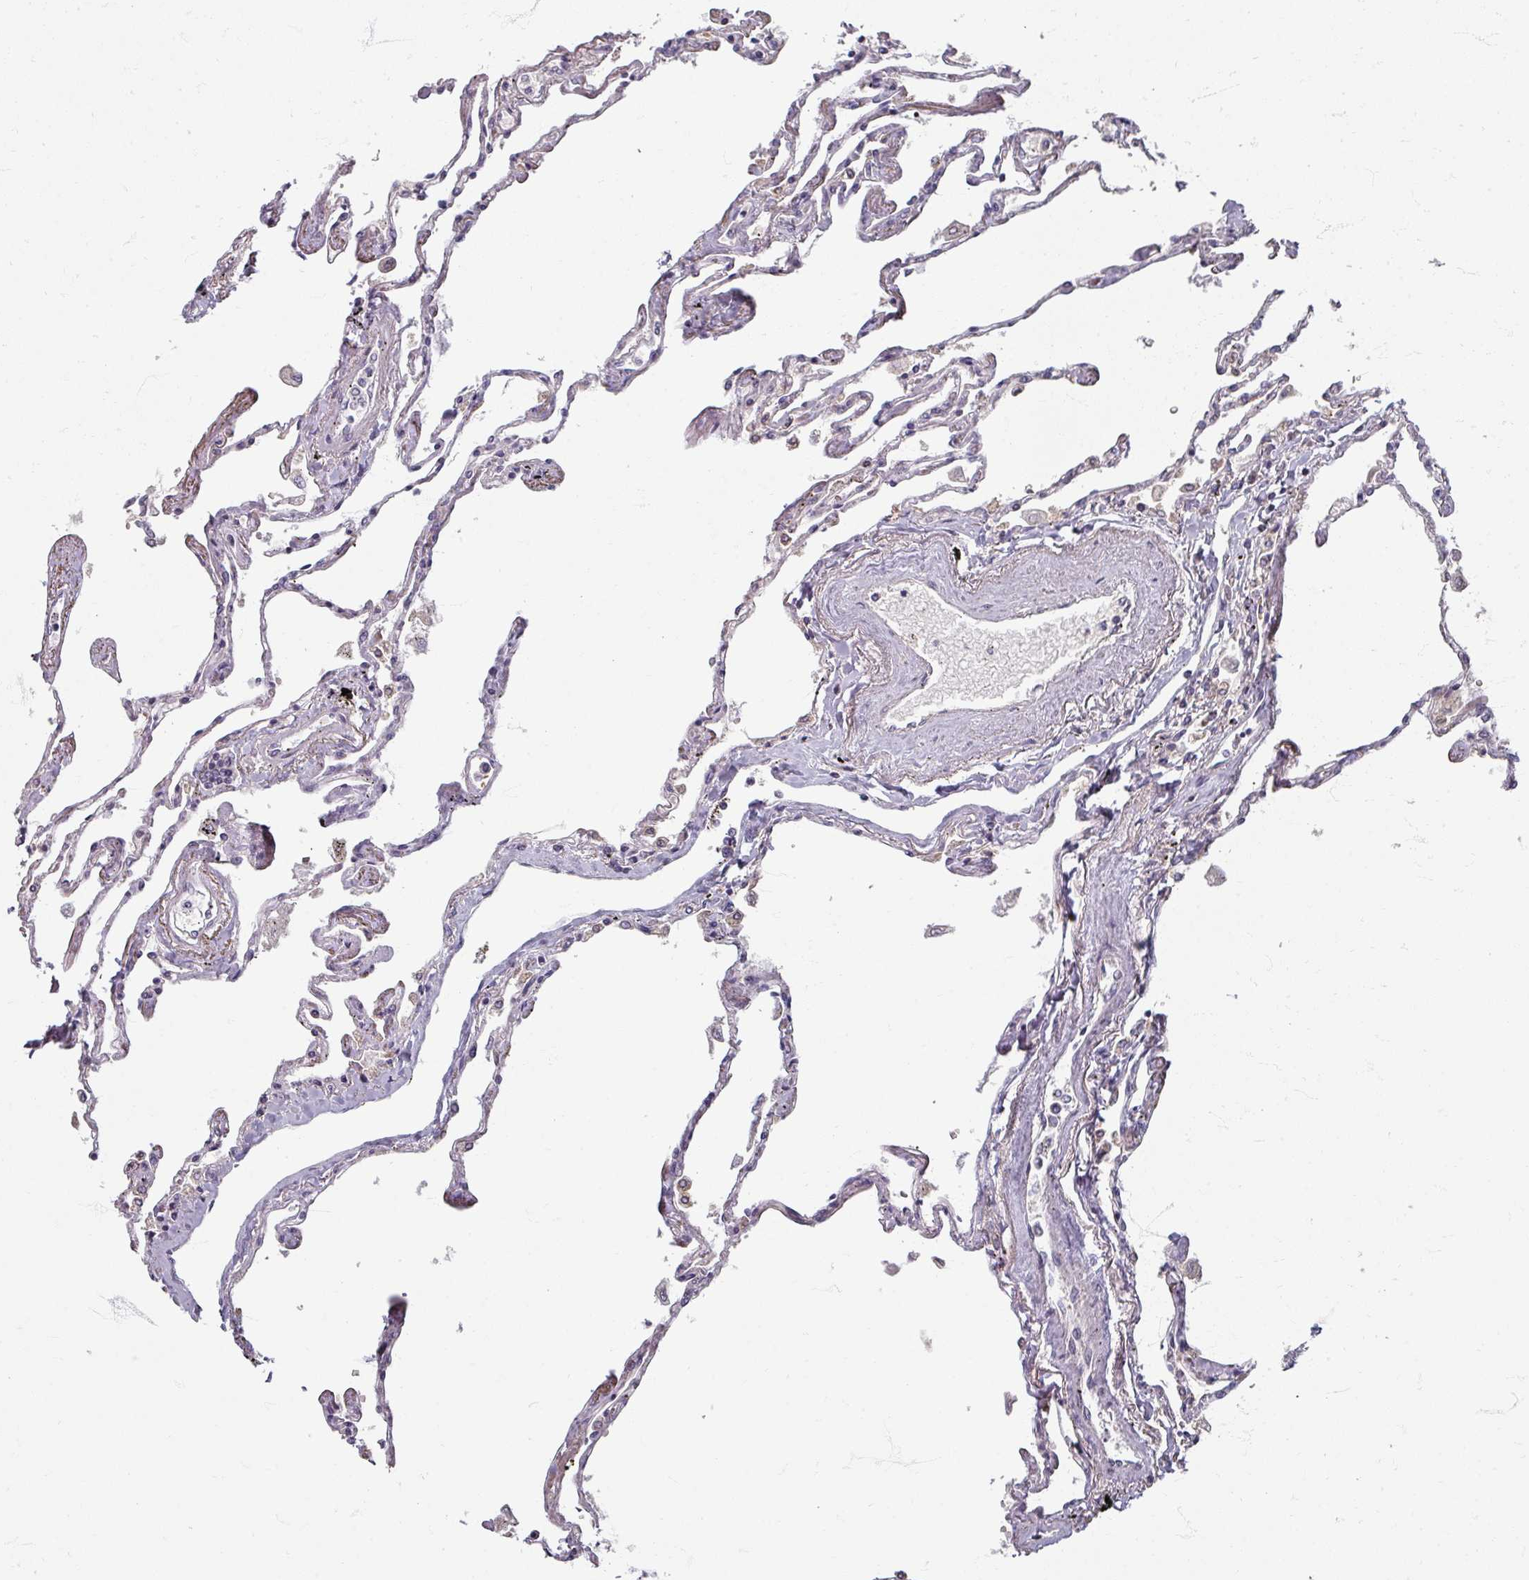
{"staining": {"intensity": "weak", "quantity": "<25%", "location": "cytoplasmic/membranous"}, "tissue": "lung", "cell_type": "Alveolar cells", "image_type": "normal", "snomed": [{"axis": "morphology", "description": "Normal tissue, NOS"}, {"axis": "topography", "description": "Lung"}], "caption": "The image displays no significant staining in alveolar cells of lung.", "gene": "STAM", "patient": {"sex": "female", "age": 67}}